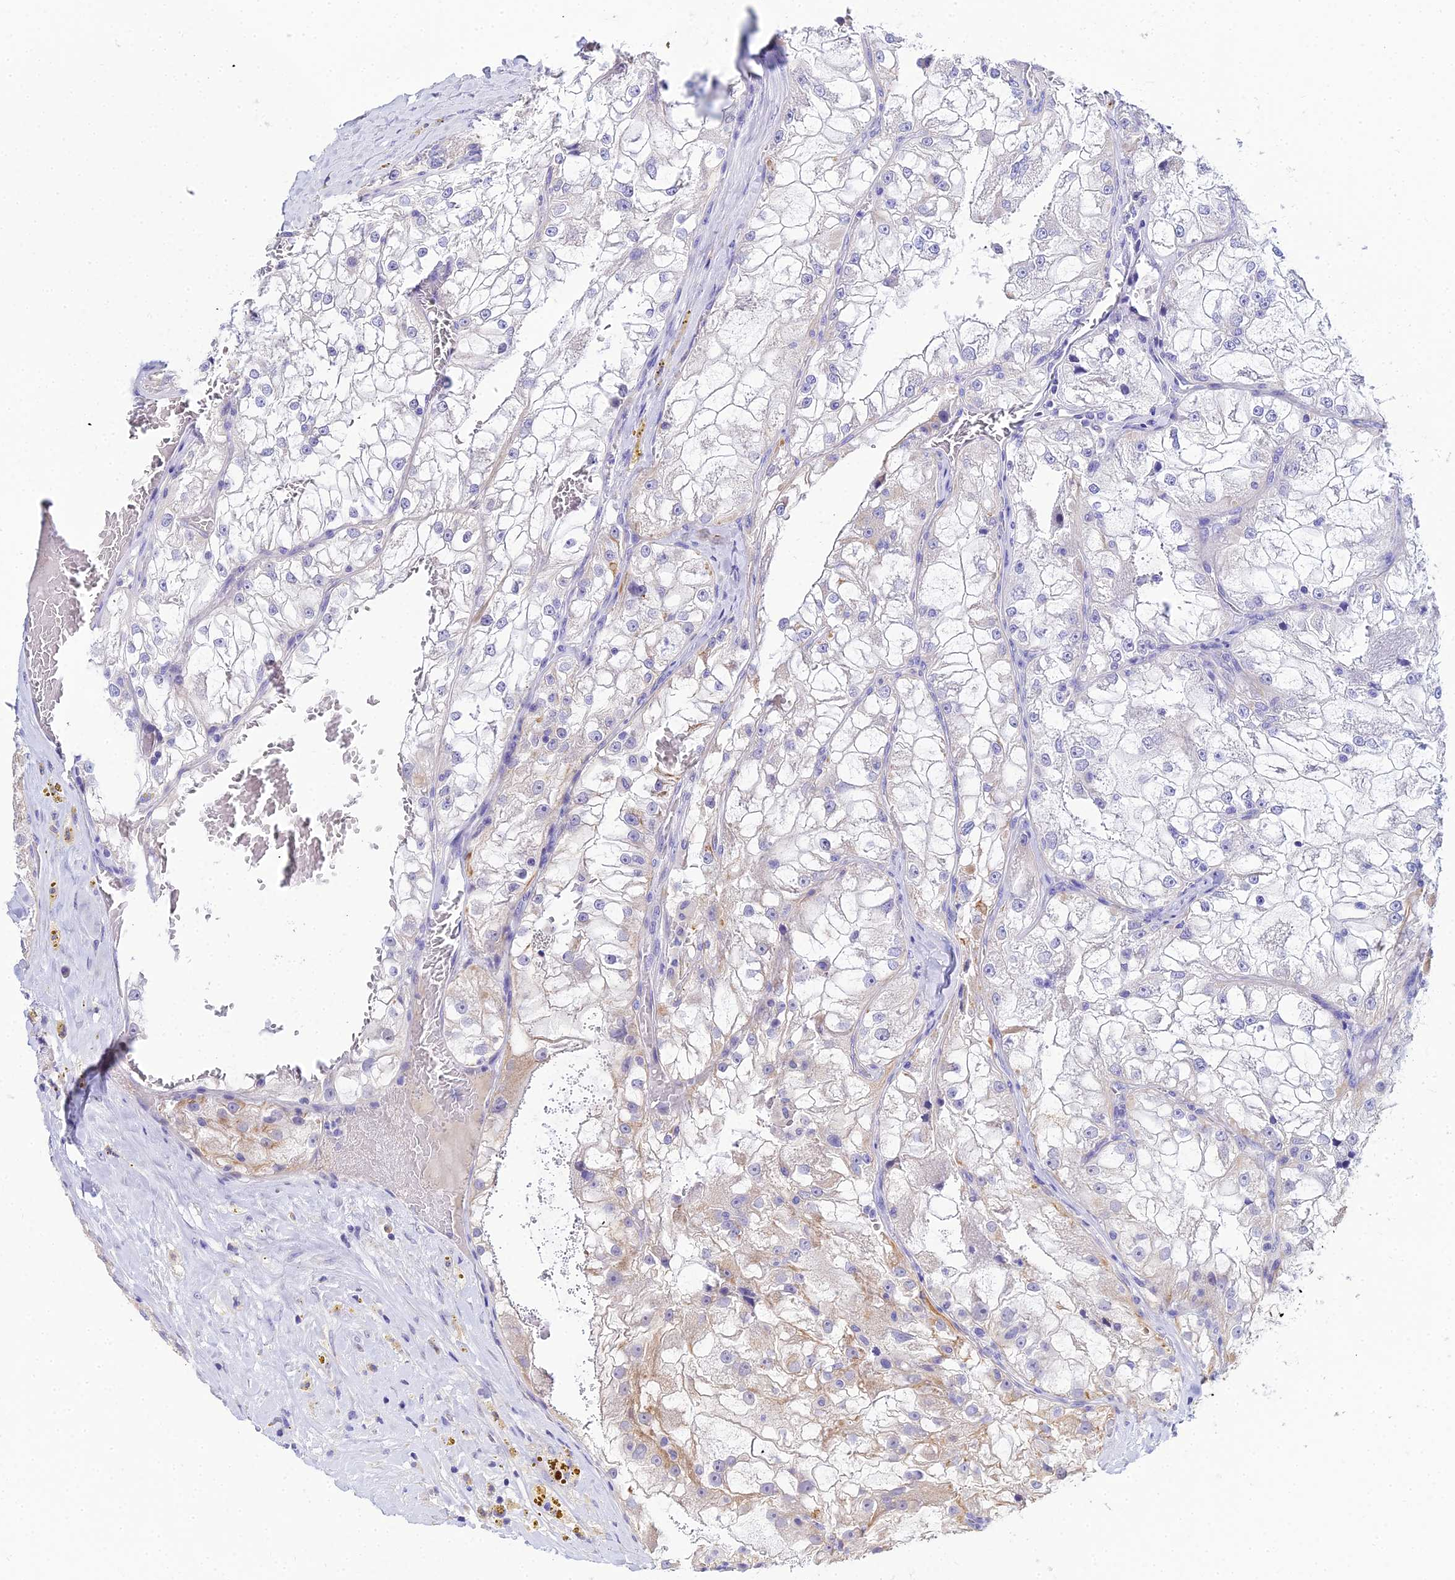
{"staining": {"intensity": "weak", "quantity": "<25%", "location": "cytoplasmic/membranous"}, "tissue": "renal cancer", "cell_type": "Tumor cells", "image_type": "cancer", "snomed": [{"axis": "morphology", "description": "Adenocarcinoma, NOS"}, {"axis": "topography", "description": "Kidney"}], "caption": "Renal adenocarcinoma stained for a protein using IHC reveals no staining tumor cells.", "gene": "ZXDA", "patient": {"sex": "female", "age": 72}}